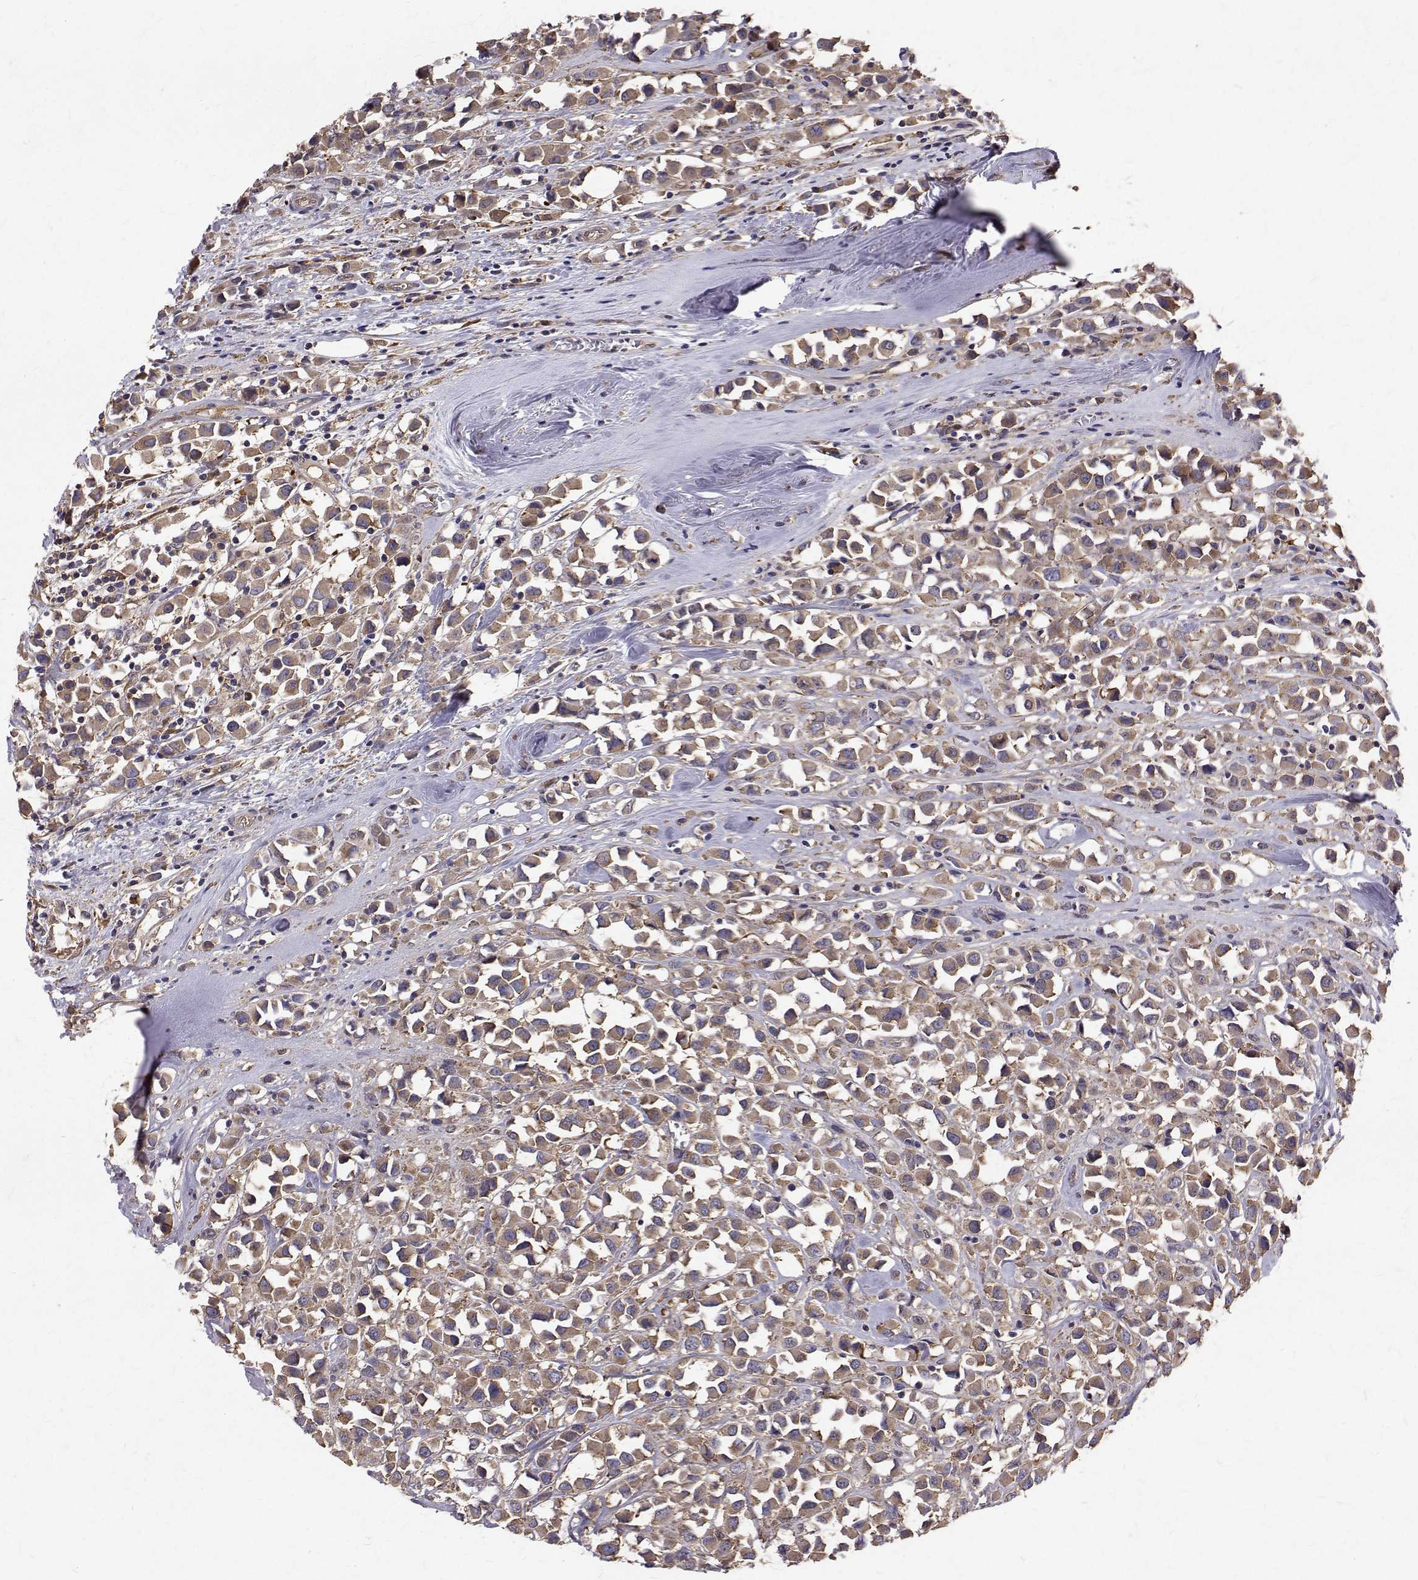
{"staining": {"intensity": "weak", "quantity": ">75%", "location": "cytoplasmic/membranous"}, "tissue": "breast cancer", "cell_type": "Tumor cells", "image_type": "cancer", "snomed": [{"axis": "morphology", "description": "Duct carcinoma"}, {"axis": "topography", "description": "Breast"}], "caption": "A low amount of weak cytoplasmic/membranous positivity is seen in about >75% of tumor cells in breast infiltrating ductal carcinoma tissue.", "gene": "FARSB", "patient": {"sex": "female", "age": 61}}